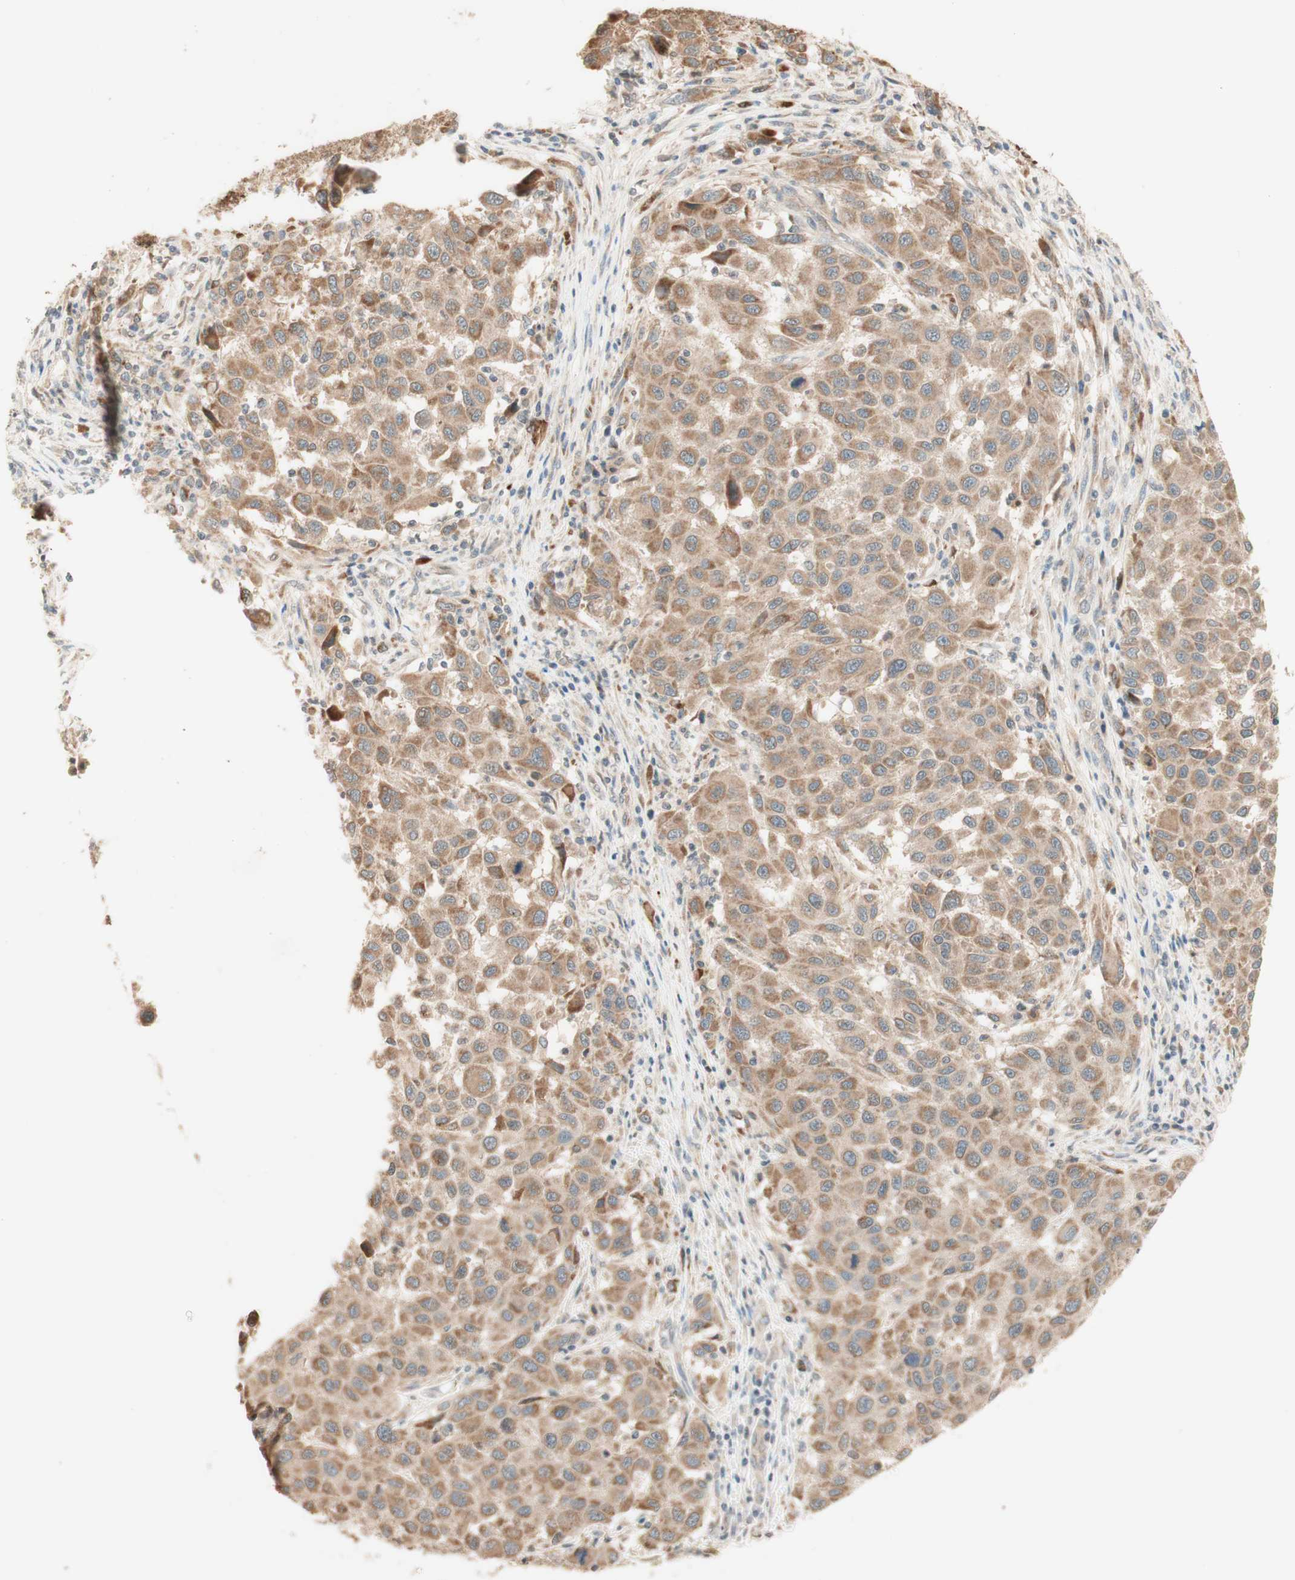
{"staining": {"intensity": "moderate", "quantity": ">75%", "location": "cytoplasmic/membranous"}, "tissue": "melanoma", "cell_type": "Tumor cells", "image_type": "cancer", "snomed": [{"axis": "morphology", "description": "Malignant melanoma, Metastatic site"}, {"axis": "topography", "description": "Lymph node"}], "caption": "This photomicrograph displays malignant melanoma (metastatic site) stained with IHC to label a protein in brown. The cytoplasmic/membranous of tumor cells show moderate positivity for the protein. Nuclei are counter-stained blue.", "gene": "CLCN2", "patient": {"sex": "male", "age": 61}}